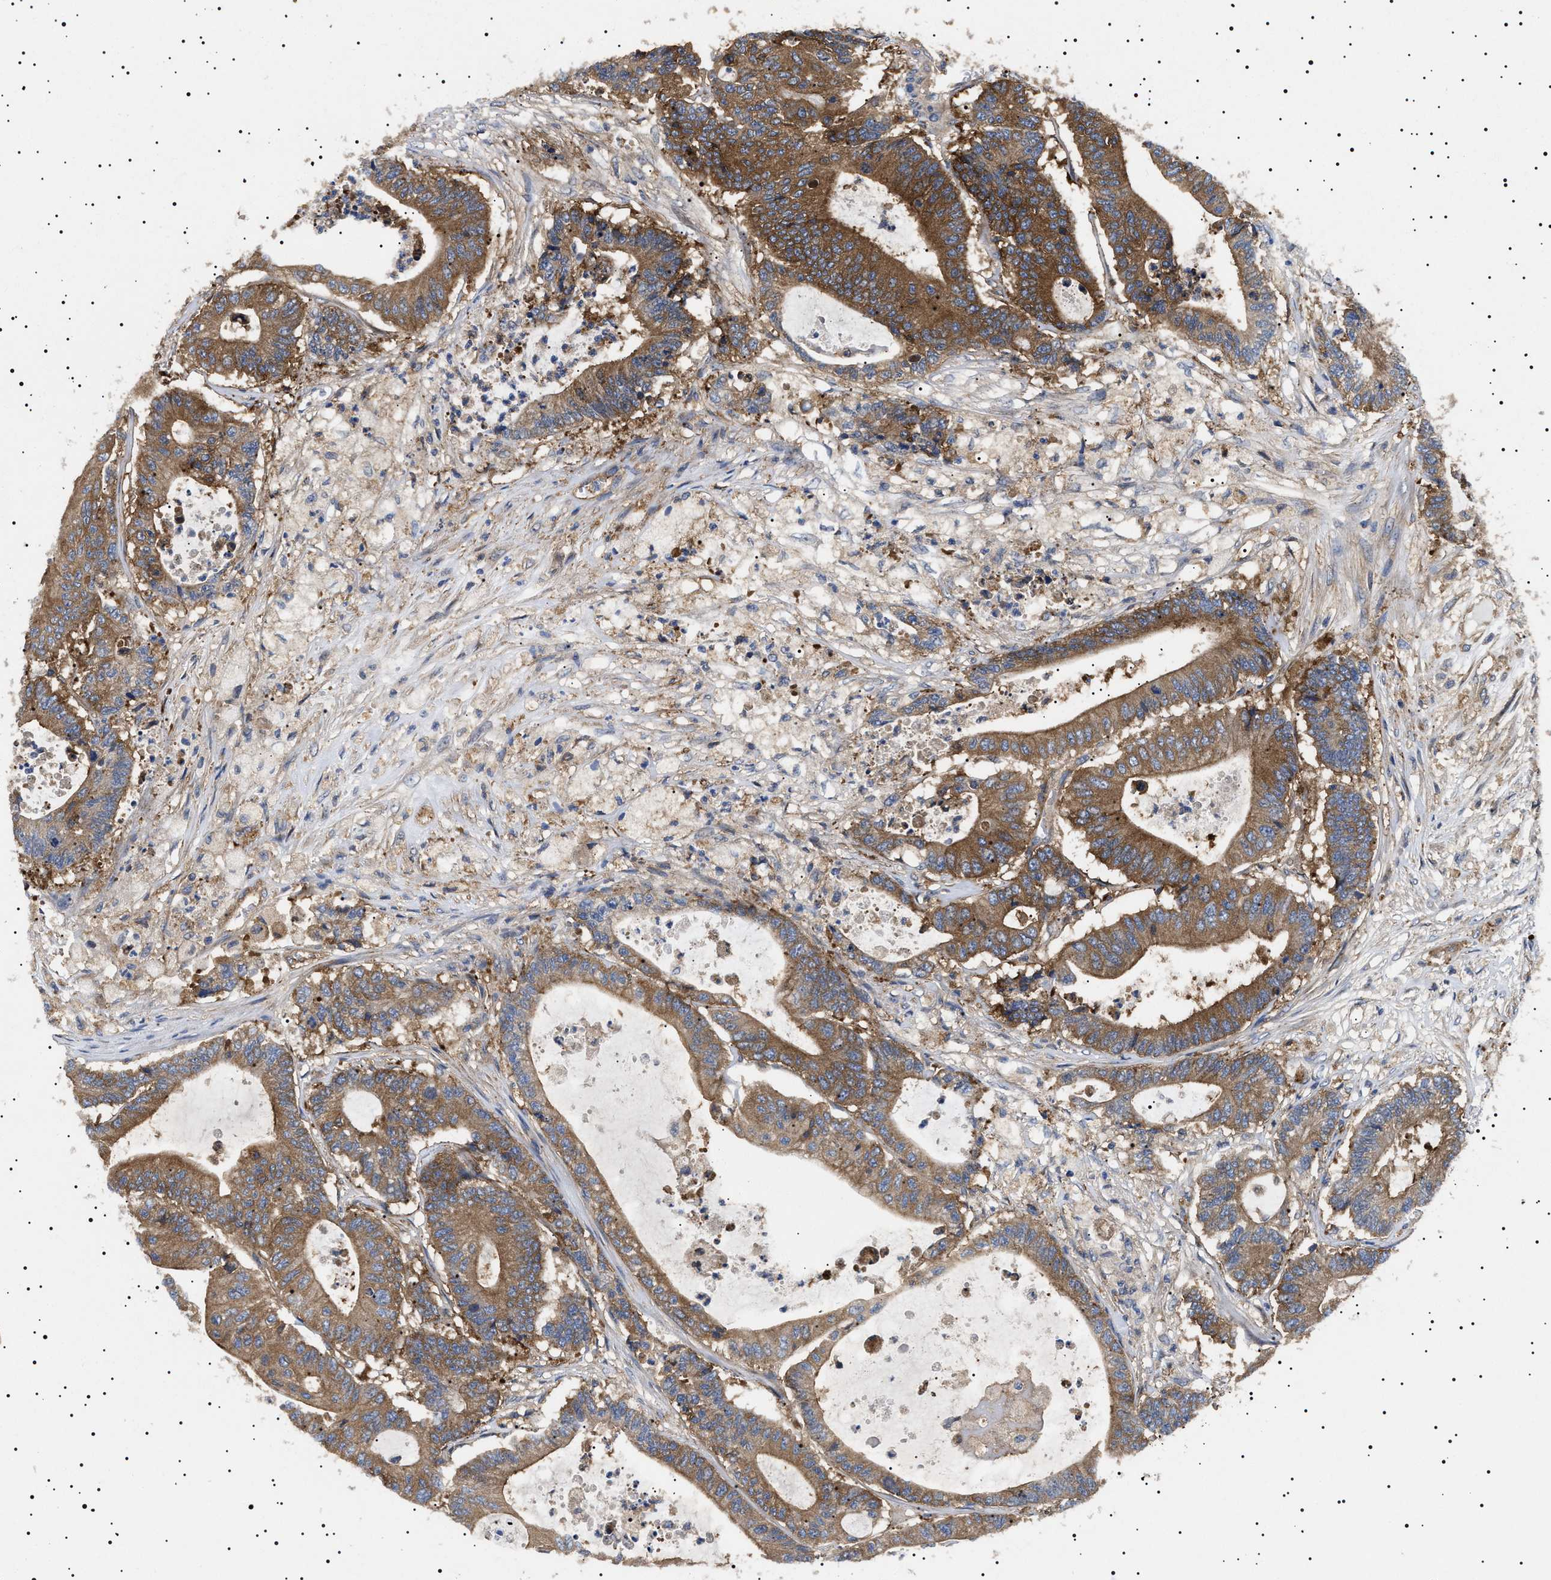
{"staining": {"intensity": "strong", "quantity": ">75%", "location": "cytoplasmic/membranous"}, "tissue": "colorectal cancer", "cell_type": "Tumor cells", "image_type": "cancer", "snomed": [{"axis": "morphology", "description": "Adenocarcinoma, NOS"}, {"axis": "topography", "description": "Colon"}], "caption": "Colorectal cancer tissue shows strong cytoplasmic/membranous expression in approximately >75% of tumor cells", "gene": "TPP2", "patient": {"sex": "female", "age": 84}}